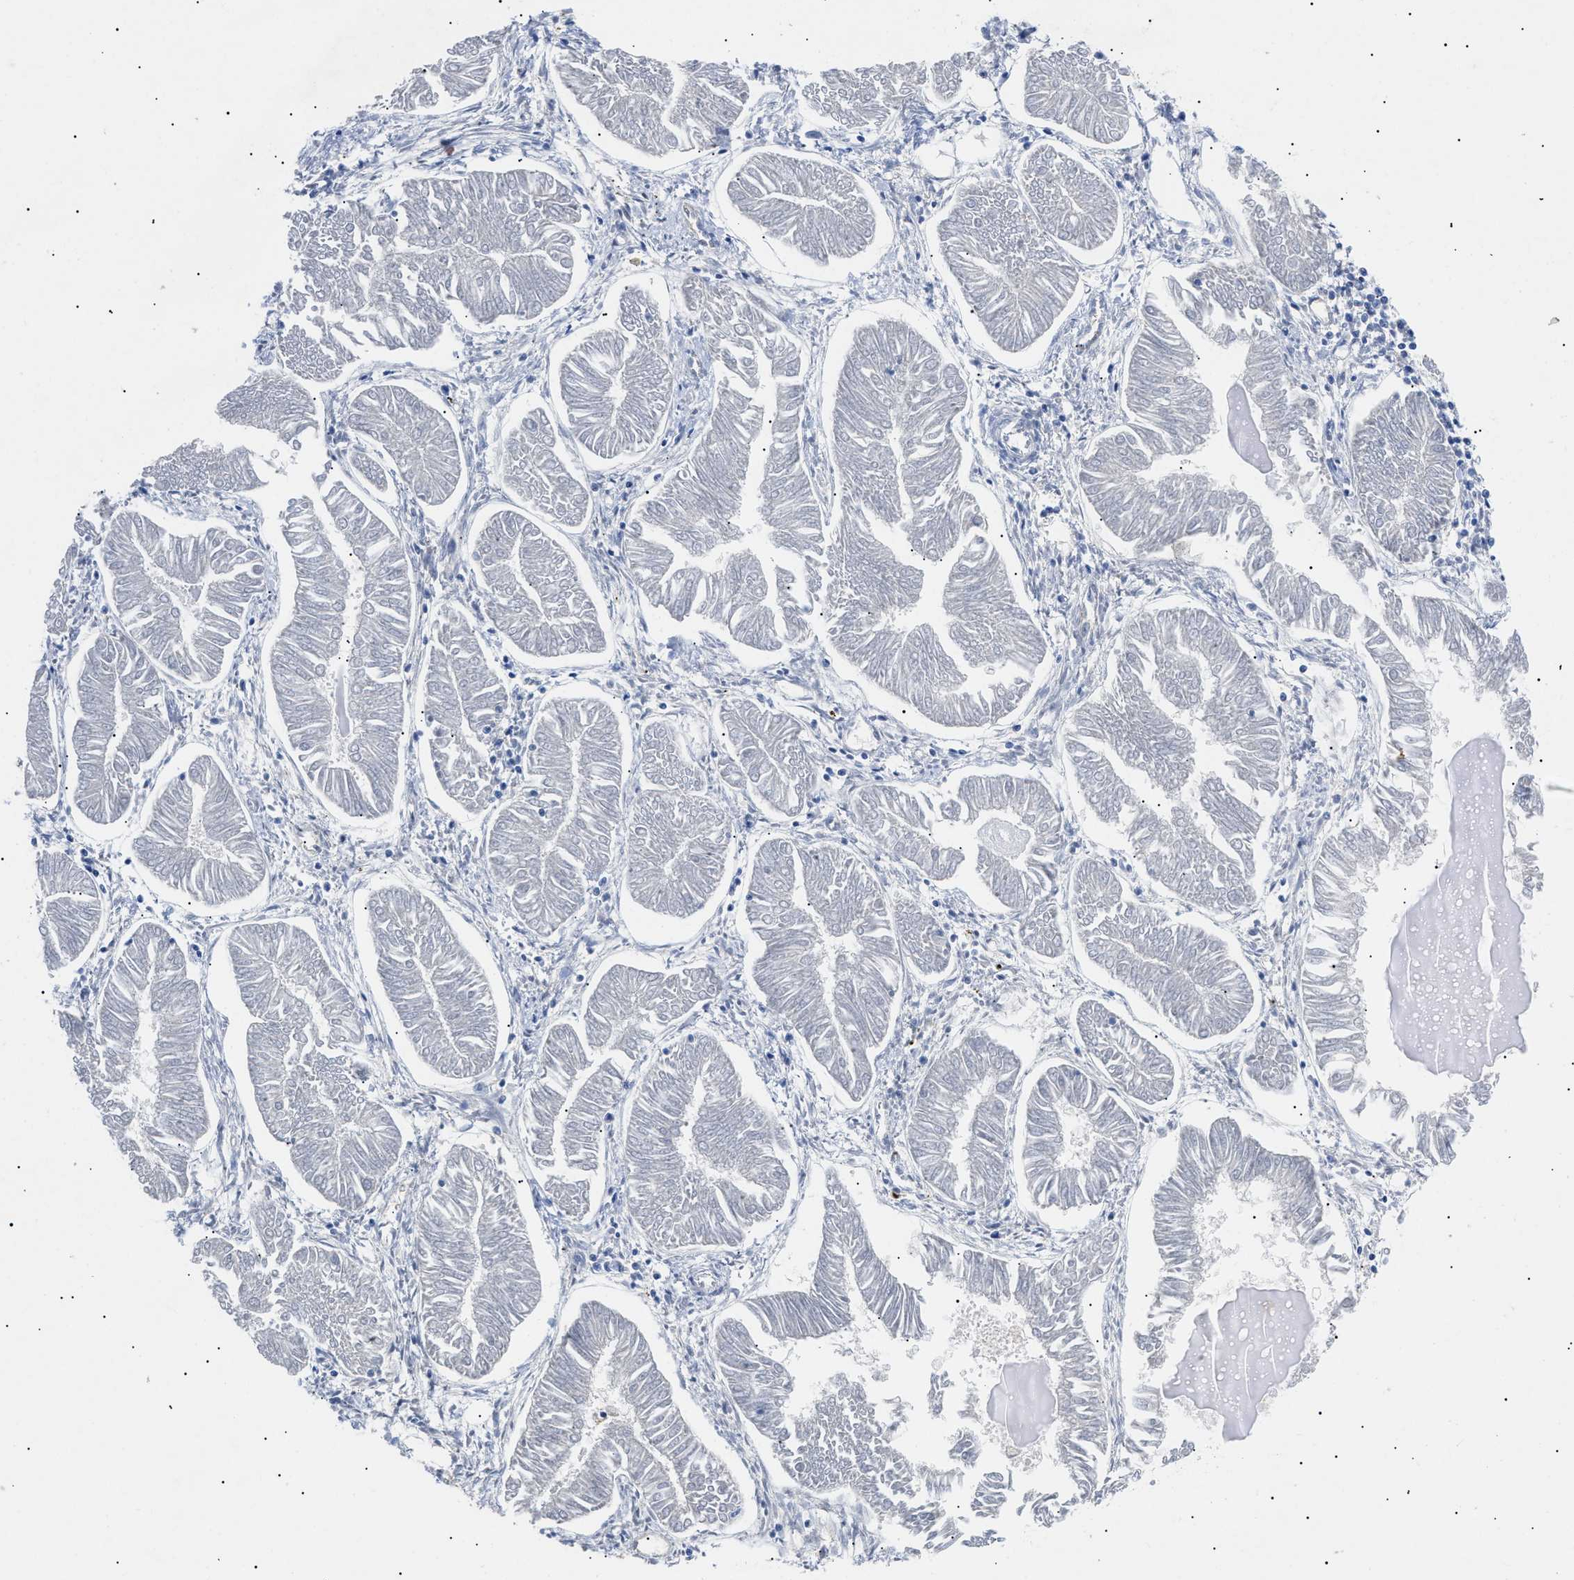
{"staining": {"intensity": "negative", "quantity": "none", "location": "none"}, "tissue": "endometrial cancer", "cell_type": "Tumor cells", "image_type": "cancer", "snomed": [{"axis": "morphology", "description": "Adenocarcinoma, NOS"}, {"axis": "topography", "description": "Endometrium"}], "caption": "Immunohistochemistry (IHC) of human endometrial adenocarcinoma demonstrates no expression in tumor cells.", "gene": "ACKR1", "patient": {"sex": "female", "age": 53}}